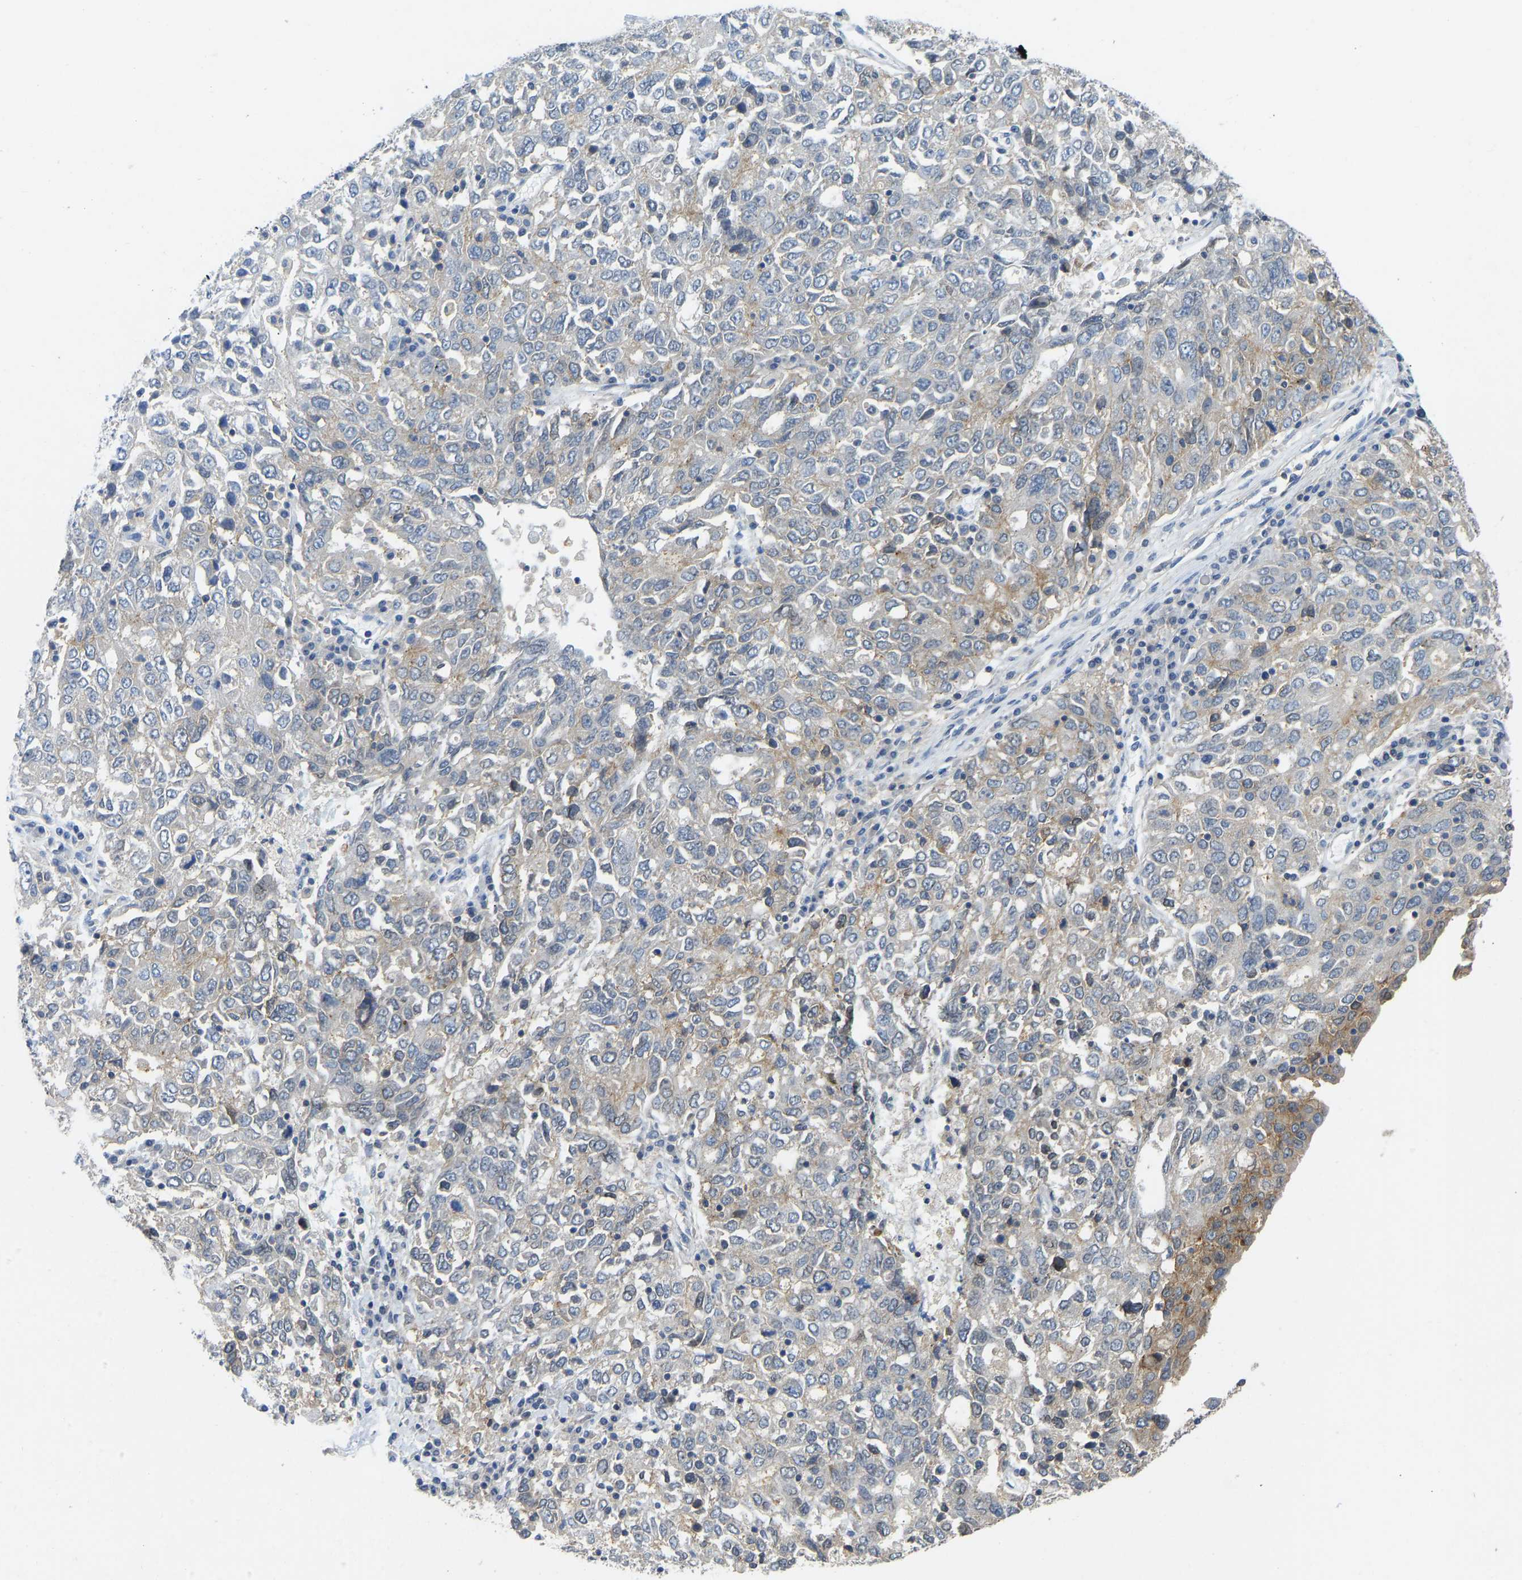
{"staining": {"intensity": "moderate", "quantity": "<25%", "location": "cytoplasmic/membranous"}, "tissue": "ovarian cancer", "cell_type": "Tumor cells", "image_type": "cancer", "snomed": [{"axis": "morphology", "description": "Carcinoma, endometroid"}, {"axis": "topography", "description": "Ovary"}], "caption": "DAB (3,3'-diaminobenzidine) immunohistochemical staining of human endometroid carcinoma (ovarian) demonstrates moderate cytoplasmic/membranous protein expression in approximately <25% of tumor cells.", "gene": "NDRG3", "patient": {"sex": "female", "age": 62}}